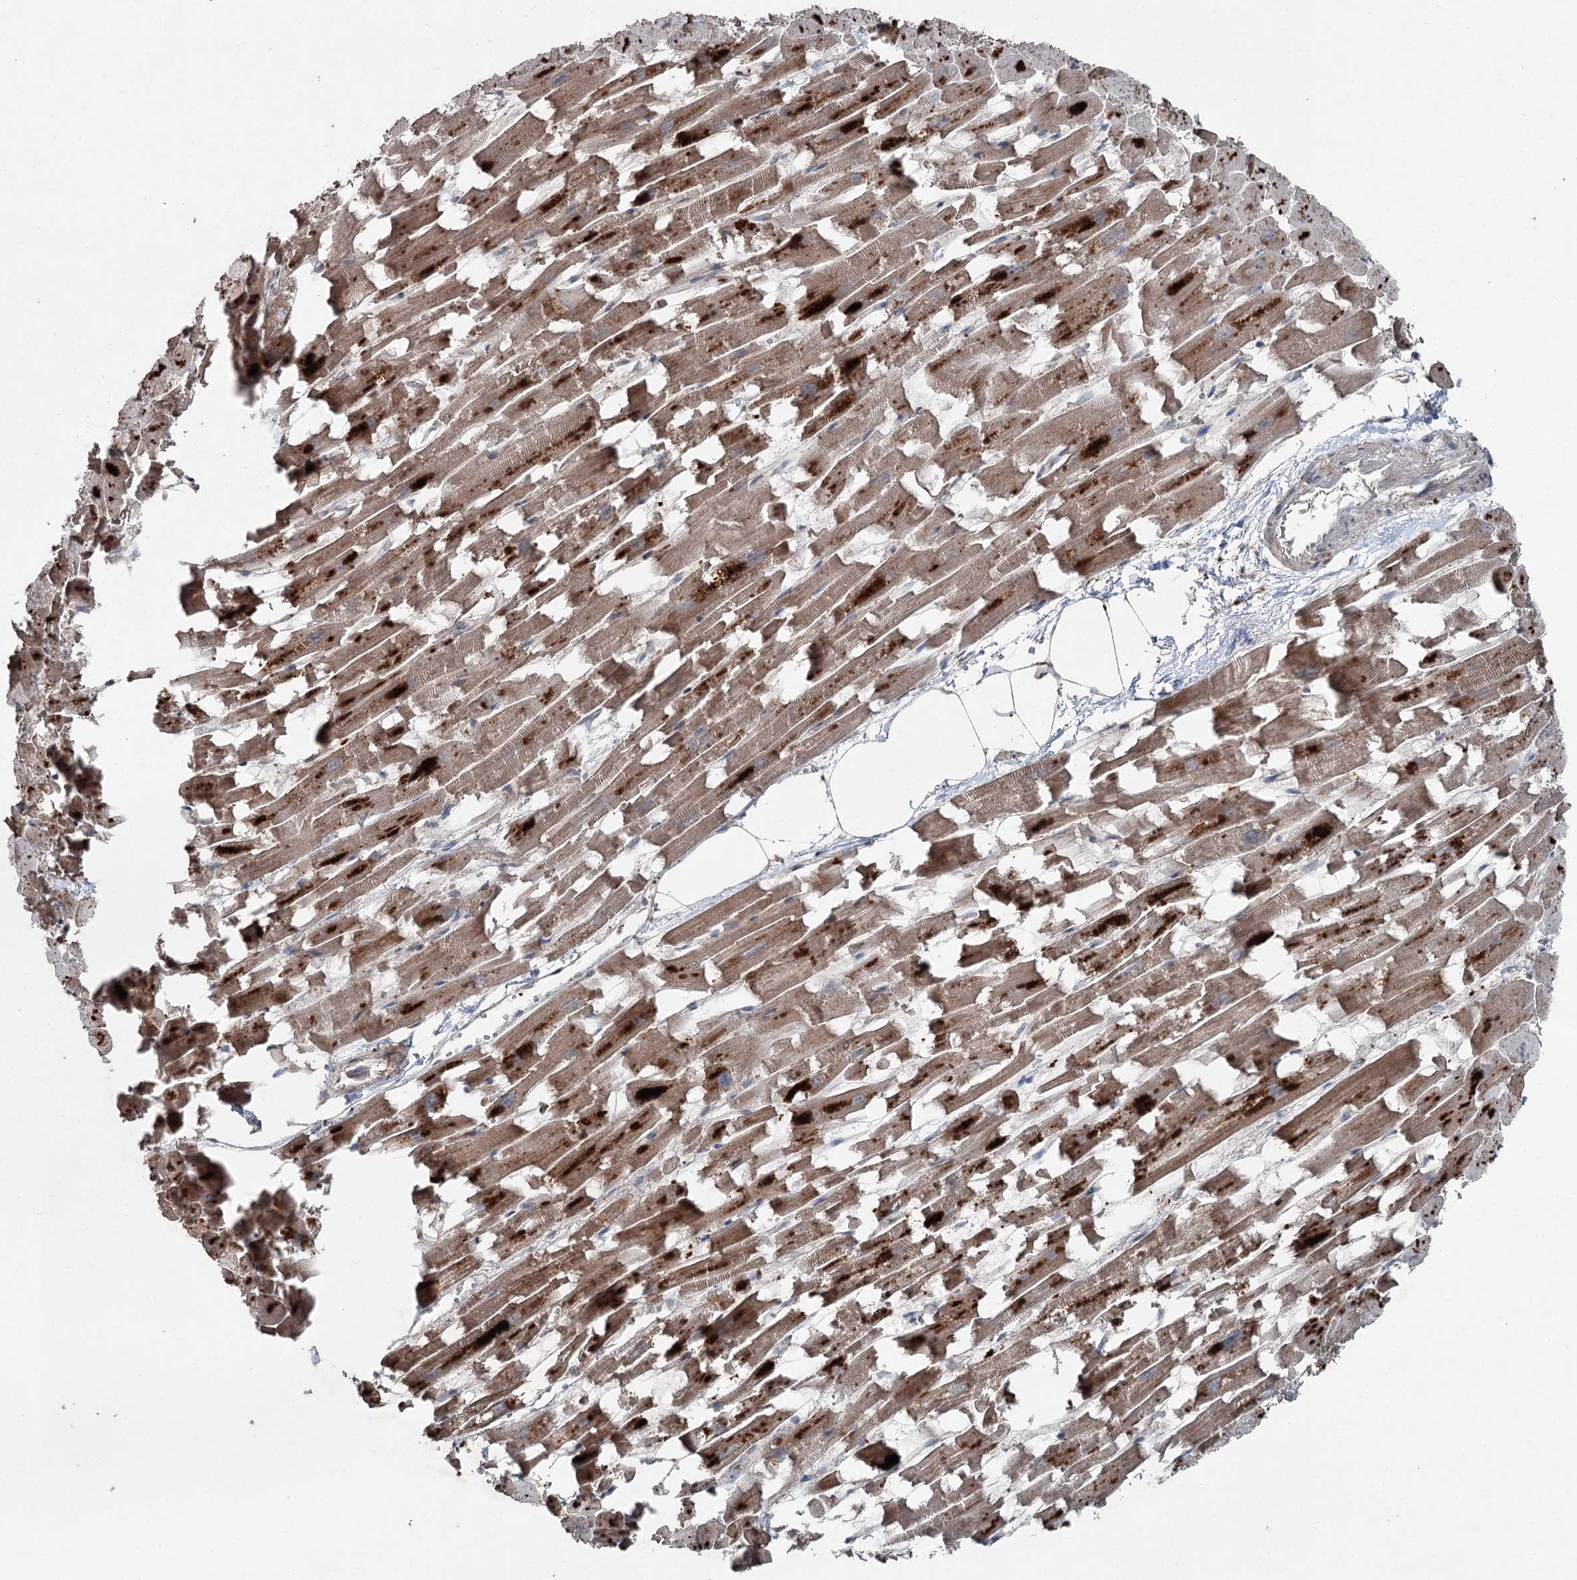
{"staining": {"intensity": "moderate", "quantity": "25%-75%", "location": "cytoplasmic/membranous"}, "tissue": "heart muscle", "cell_type": "Cardiomyocytes", "image_type": "normal", "snomed": [{"axis": "morphology", "description": "Normal tissue, NOS"}, {"axis": "topography", "description": "Heart"}], "caption": "Moderate cytoplasmic/membranous protein positivity is seen in about 25%-75% of cardiomyocytes in heart muscle. The staining is performed using DAB brown chromogen to label protein expression. The nuclei are counter-stained blue using hematoxylin.", "gene": "MAPK8IP2", "patient": {"sex": "female", "age": 64}}